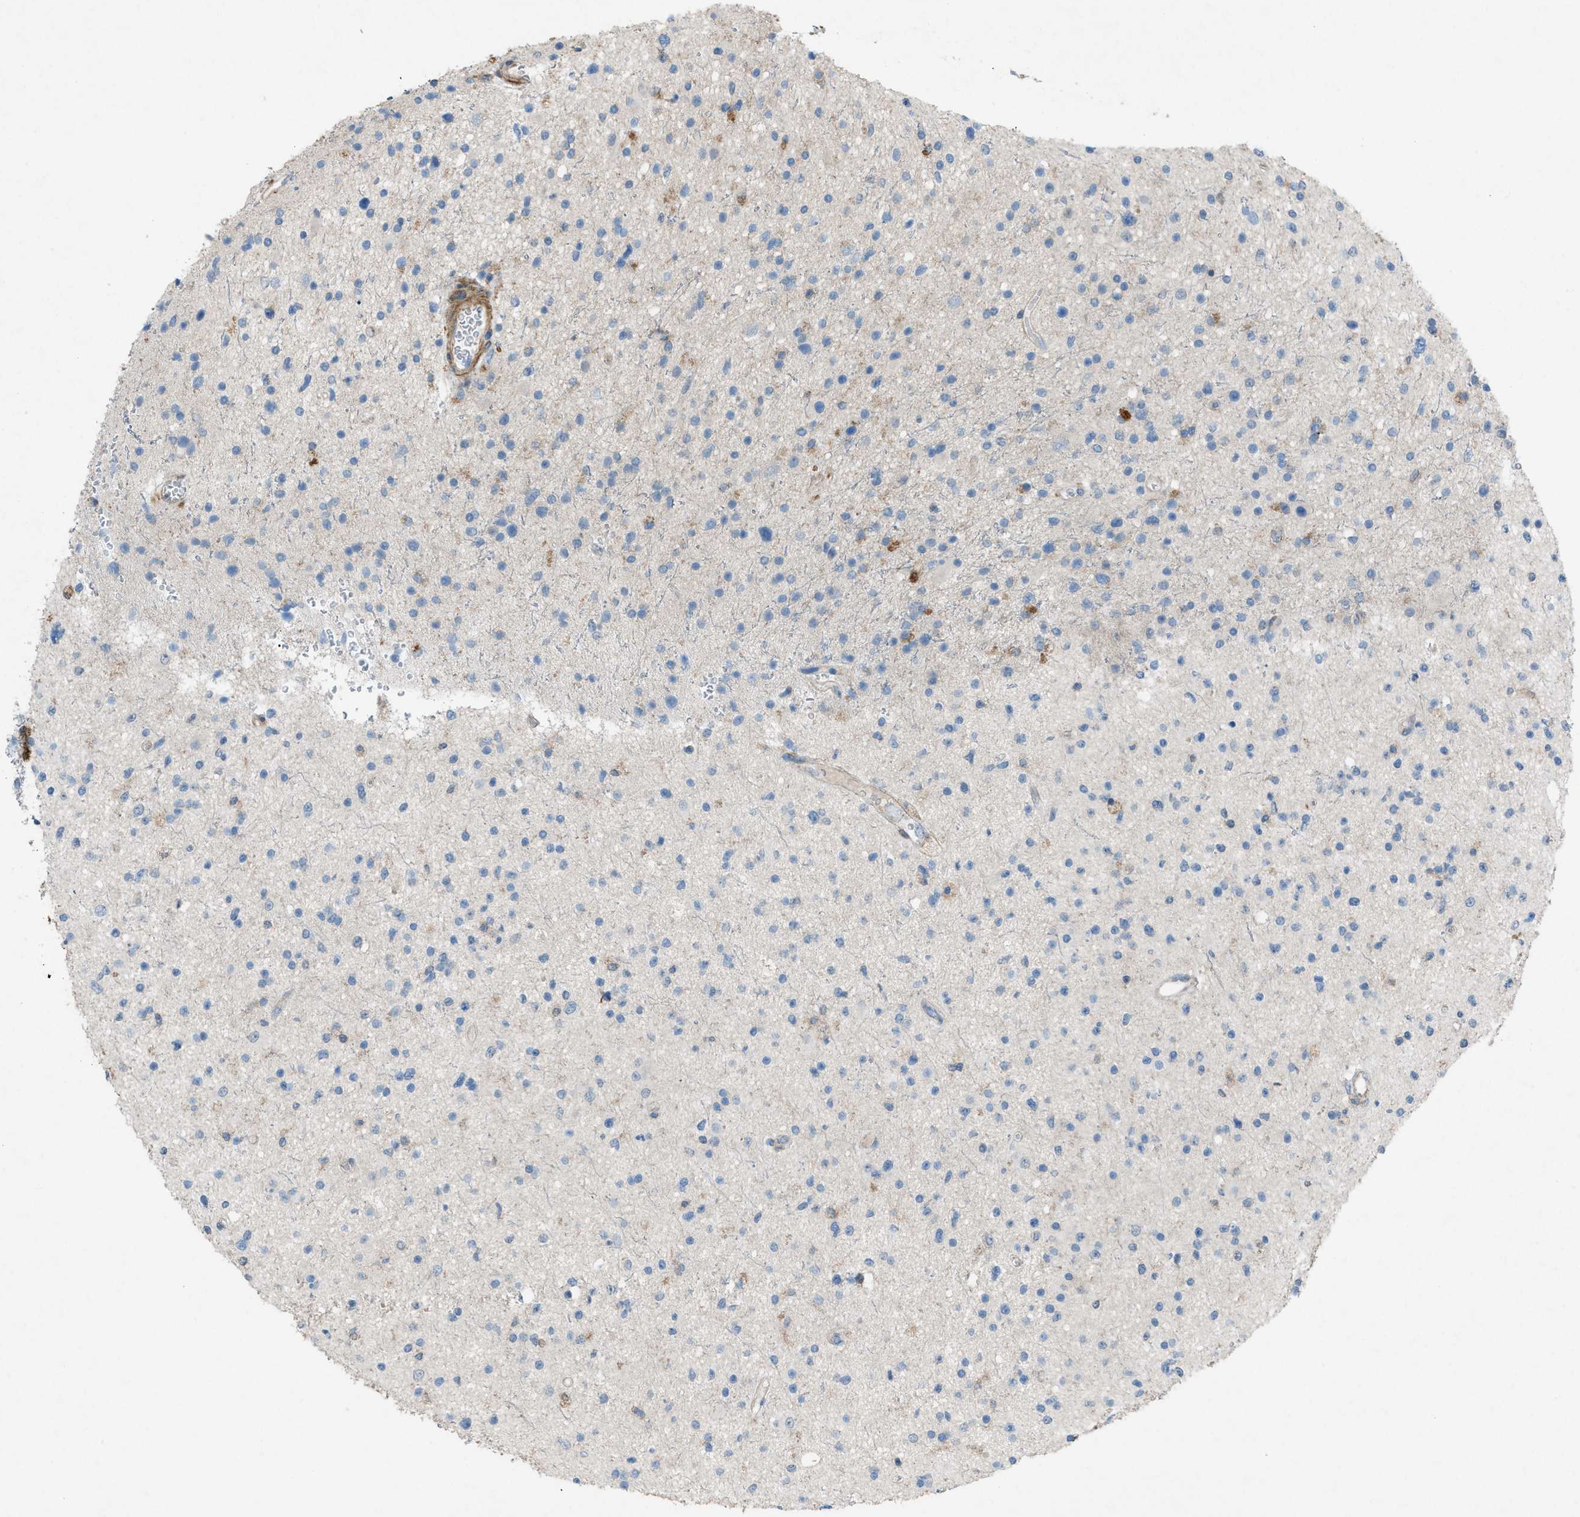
{"staining": {"intensity": "negative", "quantity": "none", "location": "none"}, "tissue": "glioma", "cell_type": "Tumor cells", "image_type": "cancer", "snomed": [{"axis": "morphology", "description": "Glioma, malignant, High grade"}, {"axis": "topography", "description": "Brain"}], "caption": "IHC photomicrograph of neoplastic tissue: glioma stained with DAB (3,3'-diaminobenzidine) exhibits no significant protein positivity in tumor cells. (DAB immunohistochemistry with hematoxylin counter stain).", "gene": "NCK2", "patient": {"sex": "male", "age": 33}}